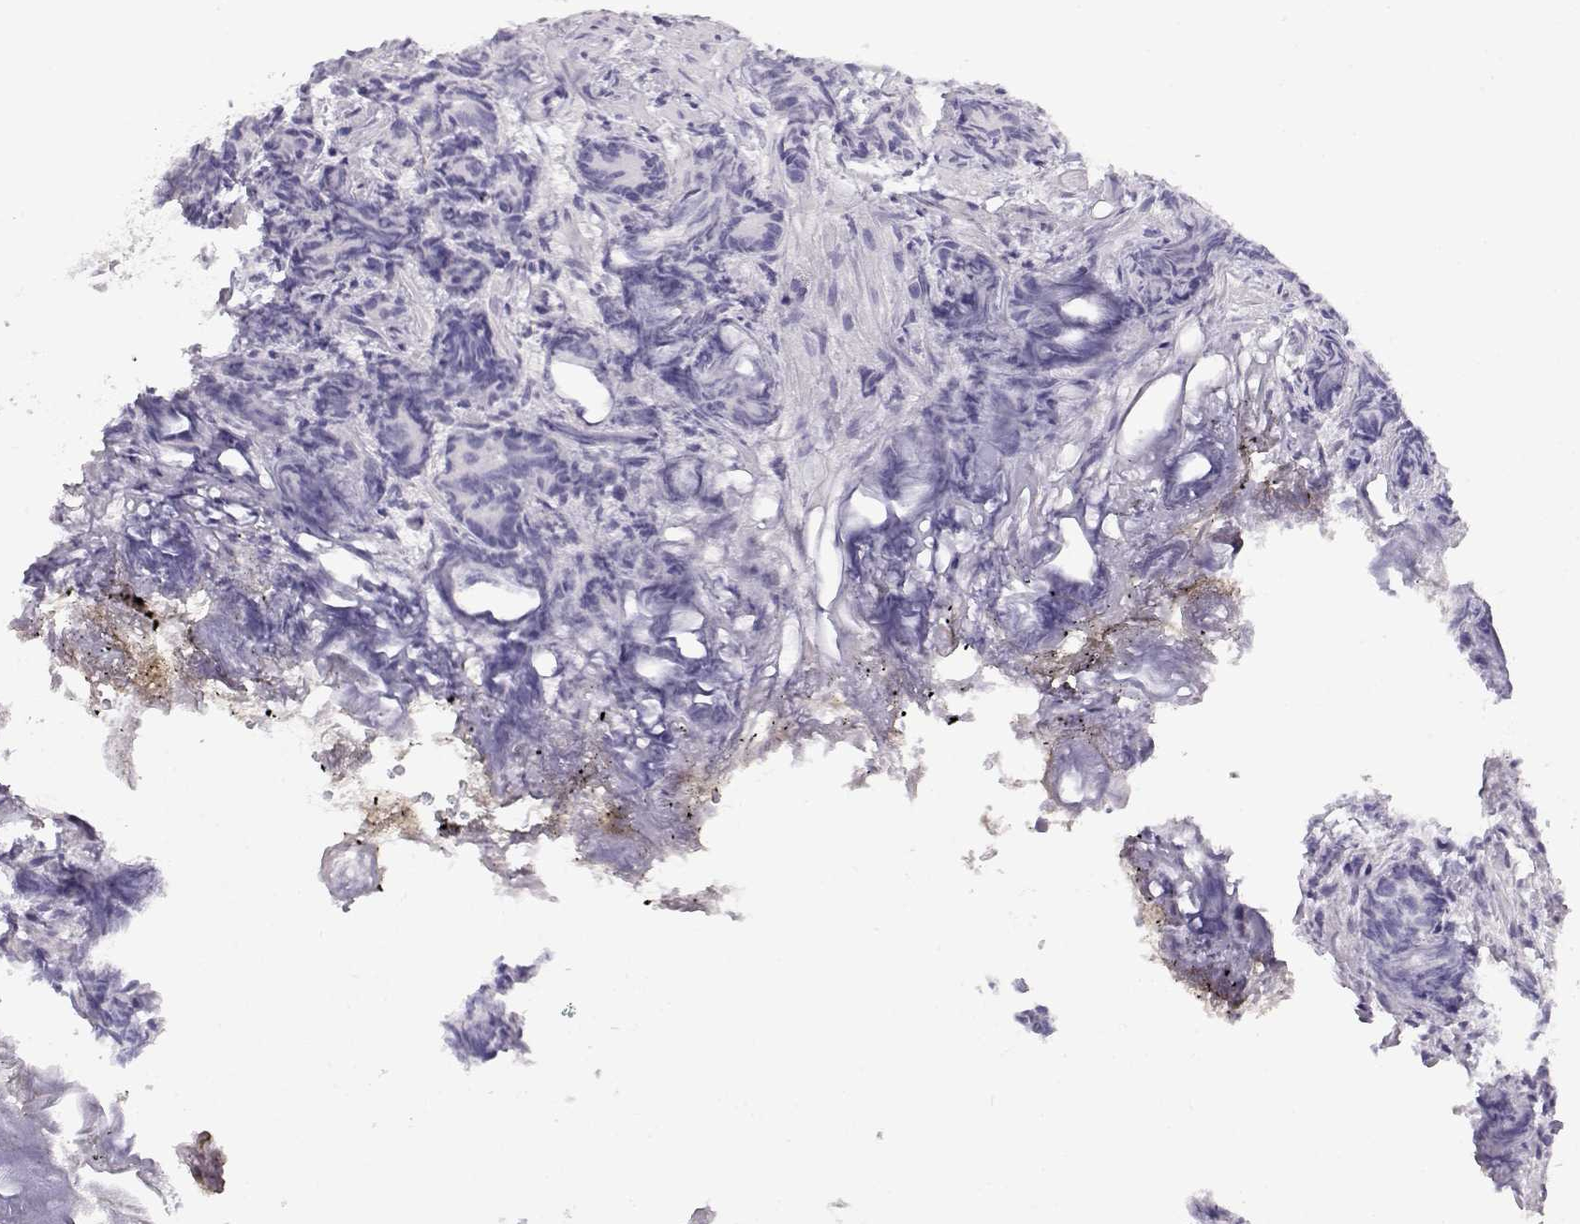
{"staining": {"intensity": "negative", "quantity": "none", "location": "none"}, "tissue": "prostate cancer", "cell_type": "Tumor cells", "image_type": "cancer", "snomed": [{"axis": "morphology", "description": "Adenocarcinoma, High grade"}, {"axis": "topography", "description": "Prostate"}], "caption": "Micrograph shows no protein expression in tumor cells of prostate cancer (high-grade adenocarcinoma) tissue. (Brightfield microscopy of DAB immunohistochemistry at high magnification).", "gene": "NUTM1", "patient": {"sex": "male", "age": 84}}